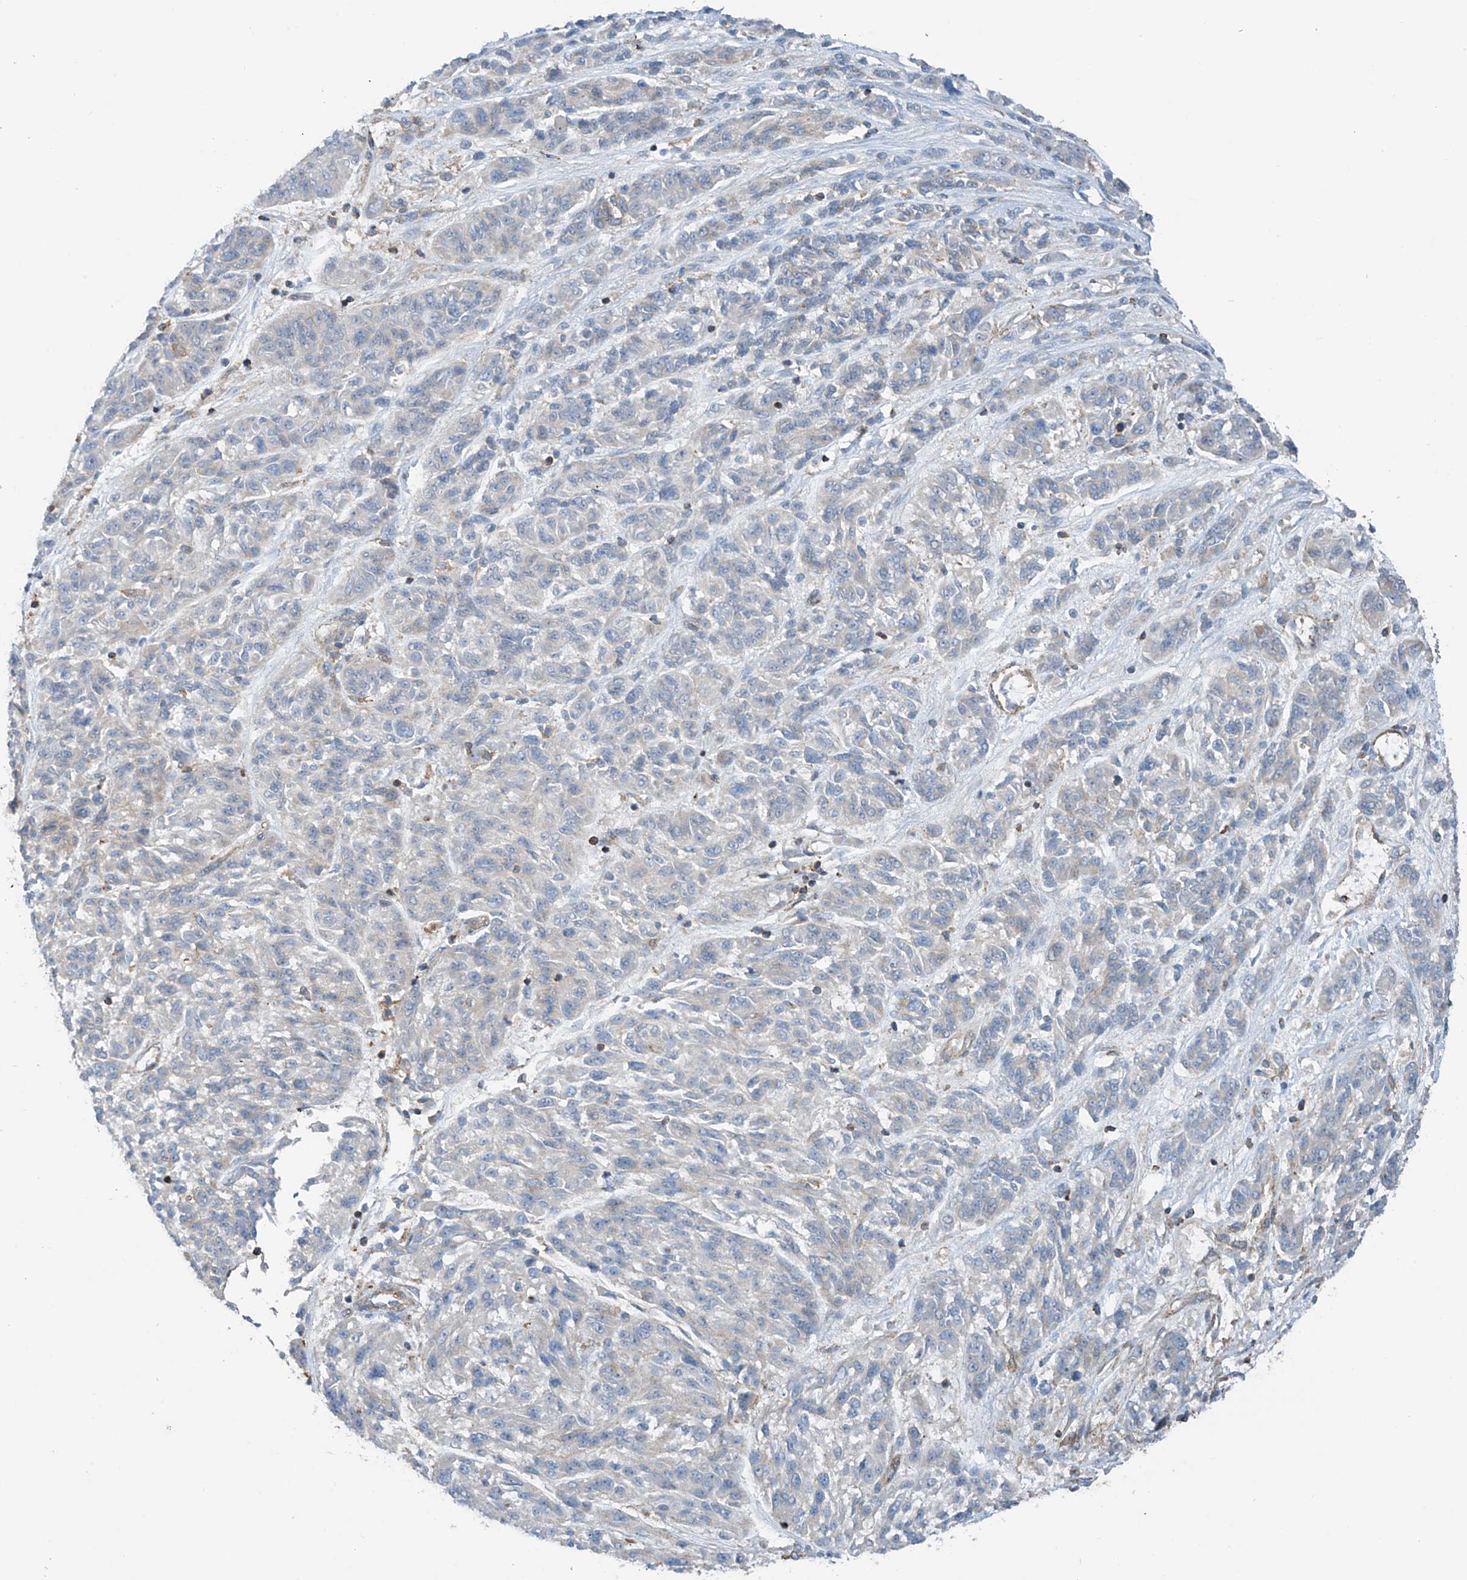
{"staining": {"intensity": "negative", "quantity": "none", "location": "none"}, "tissue": "melanoma", "cell_type": "Tumor cells", "image_type": "cancer", "snomed": [{"axis": "morphology", "description": "Malignant melanoma, NOS"}, {"axis": "topography", "description": "Skin"}], "caption": "Immunohistochemistry (IHC) micrograph of melanoma stained for a protein (brown), which demonstrates no positivity in tumor cells.", "gene": "SLC1A5", "patient": {"sex": "male", "age": 53}}